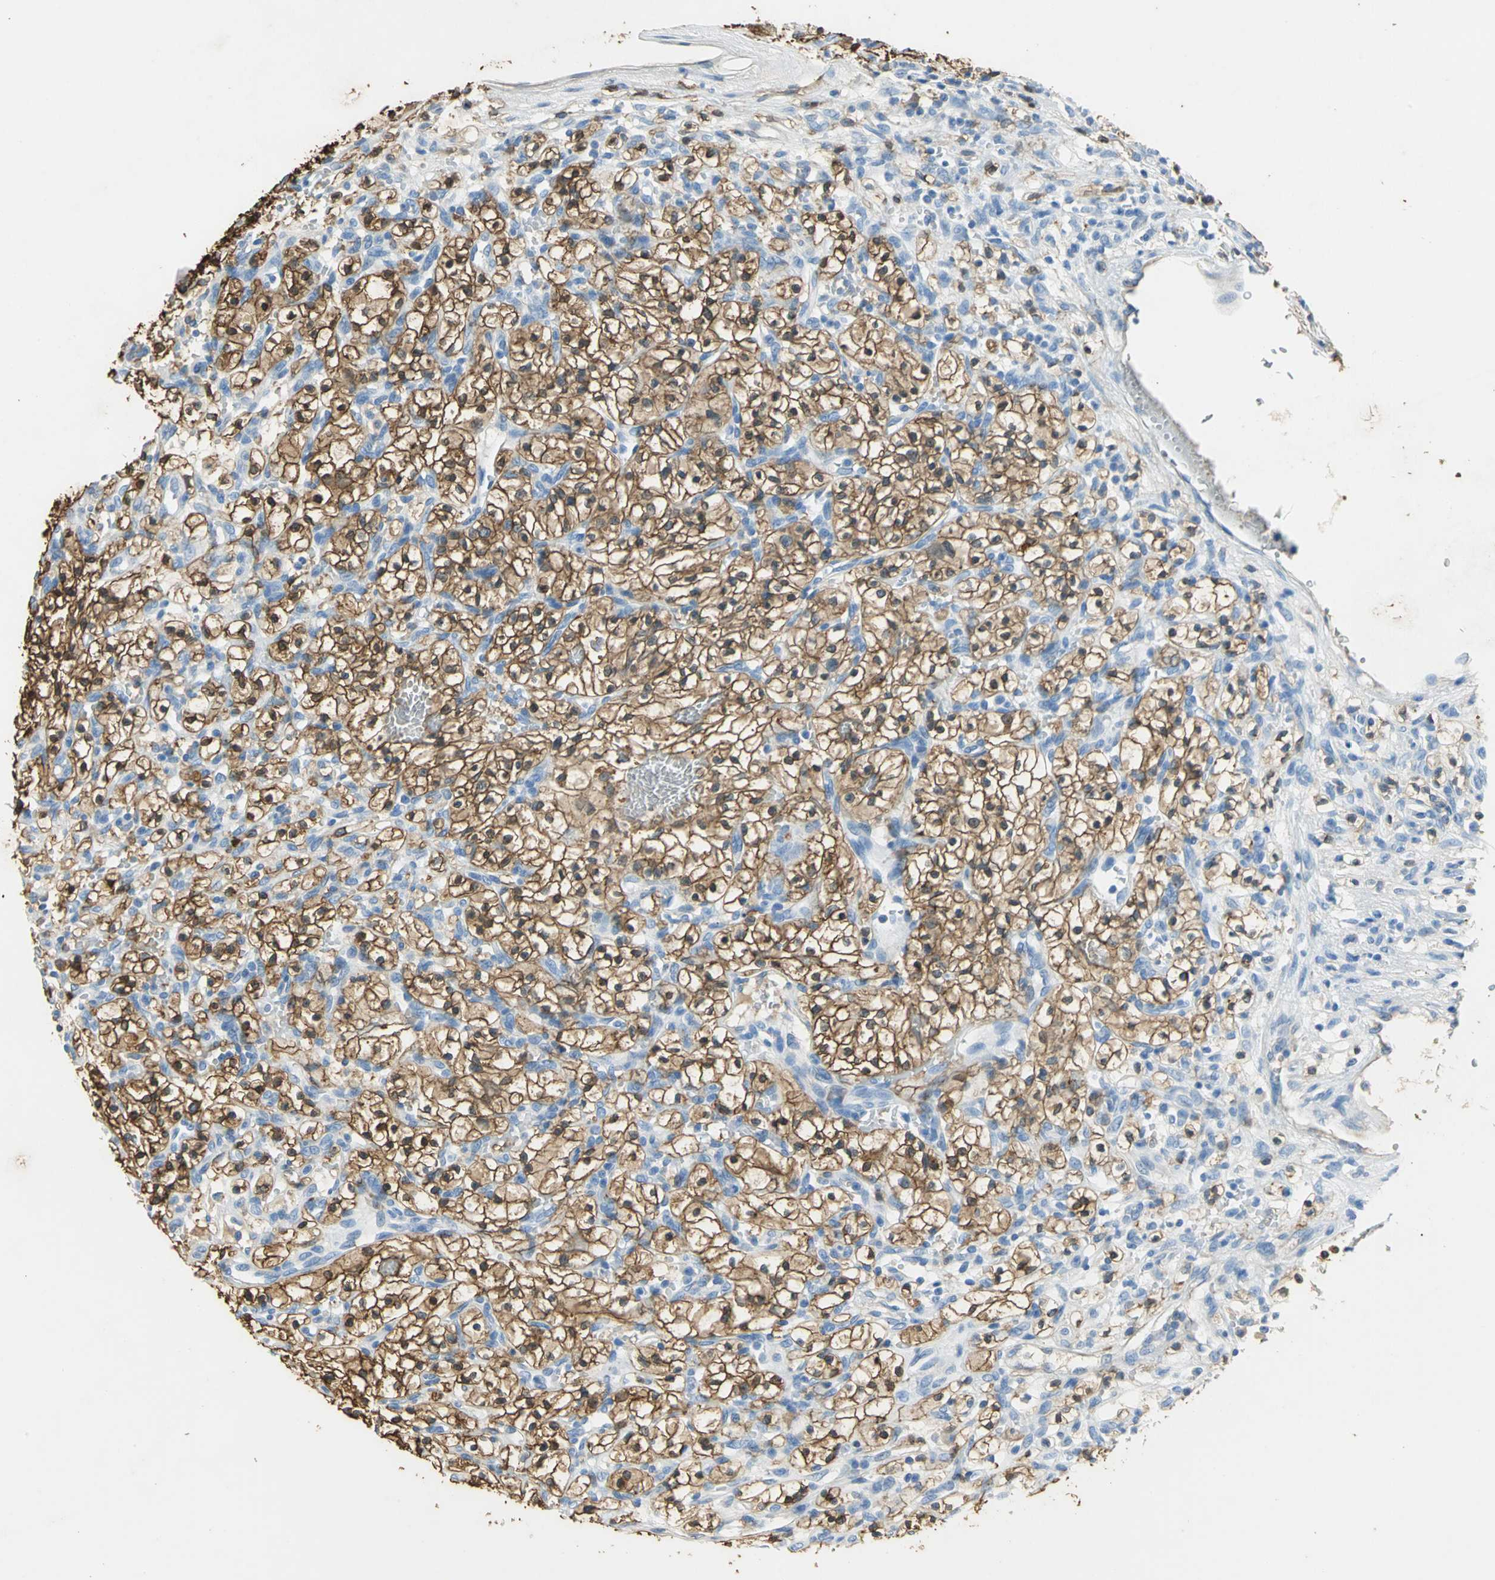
{"staining": {"intensity": "strong", "quantity": ">75%", "location": "cytoplasmic/membranous"}, "tissue": "renal cancer", "cell_type": "Tumor cells", "image_type": "cancer", "snomed": [{"axis": "morphology", "description": "Adenocarcinoma, NOS"}, {"axis": "topography", "description": "Kidney"}], "caption": "Strong cytoplasmic/membranous staining for a protein is identified in about >75% of tumor cells of renal cancer (adenocarcinoma) using immunohistochemistry.", "gene": "ANXA4", "patient": {"sex": "female", "age": 57}}